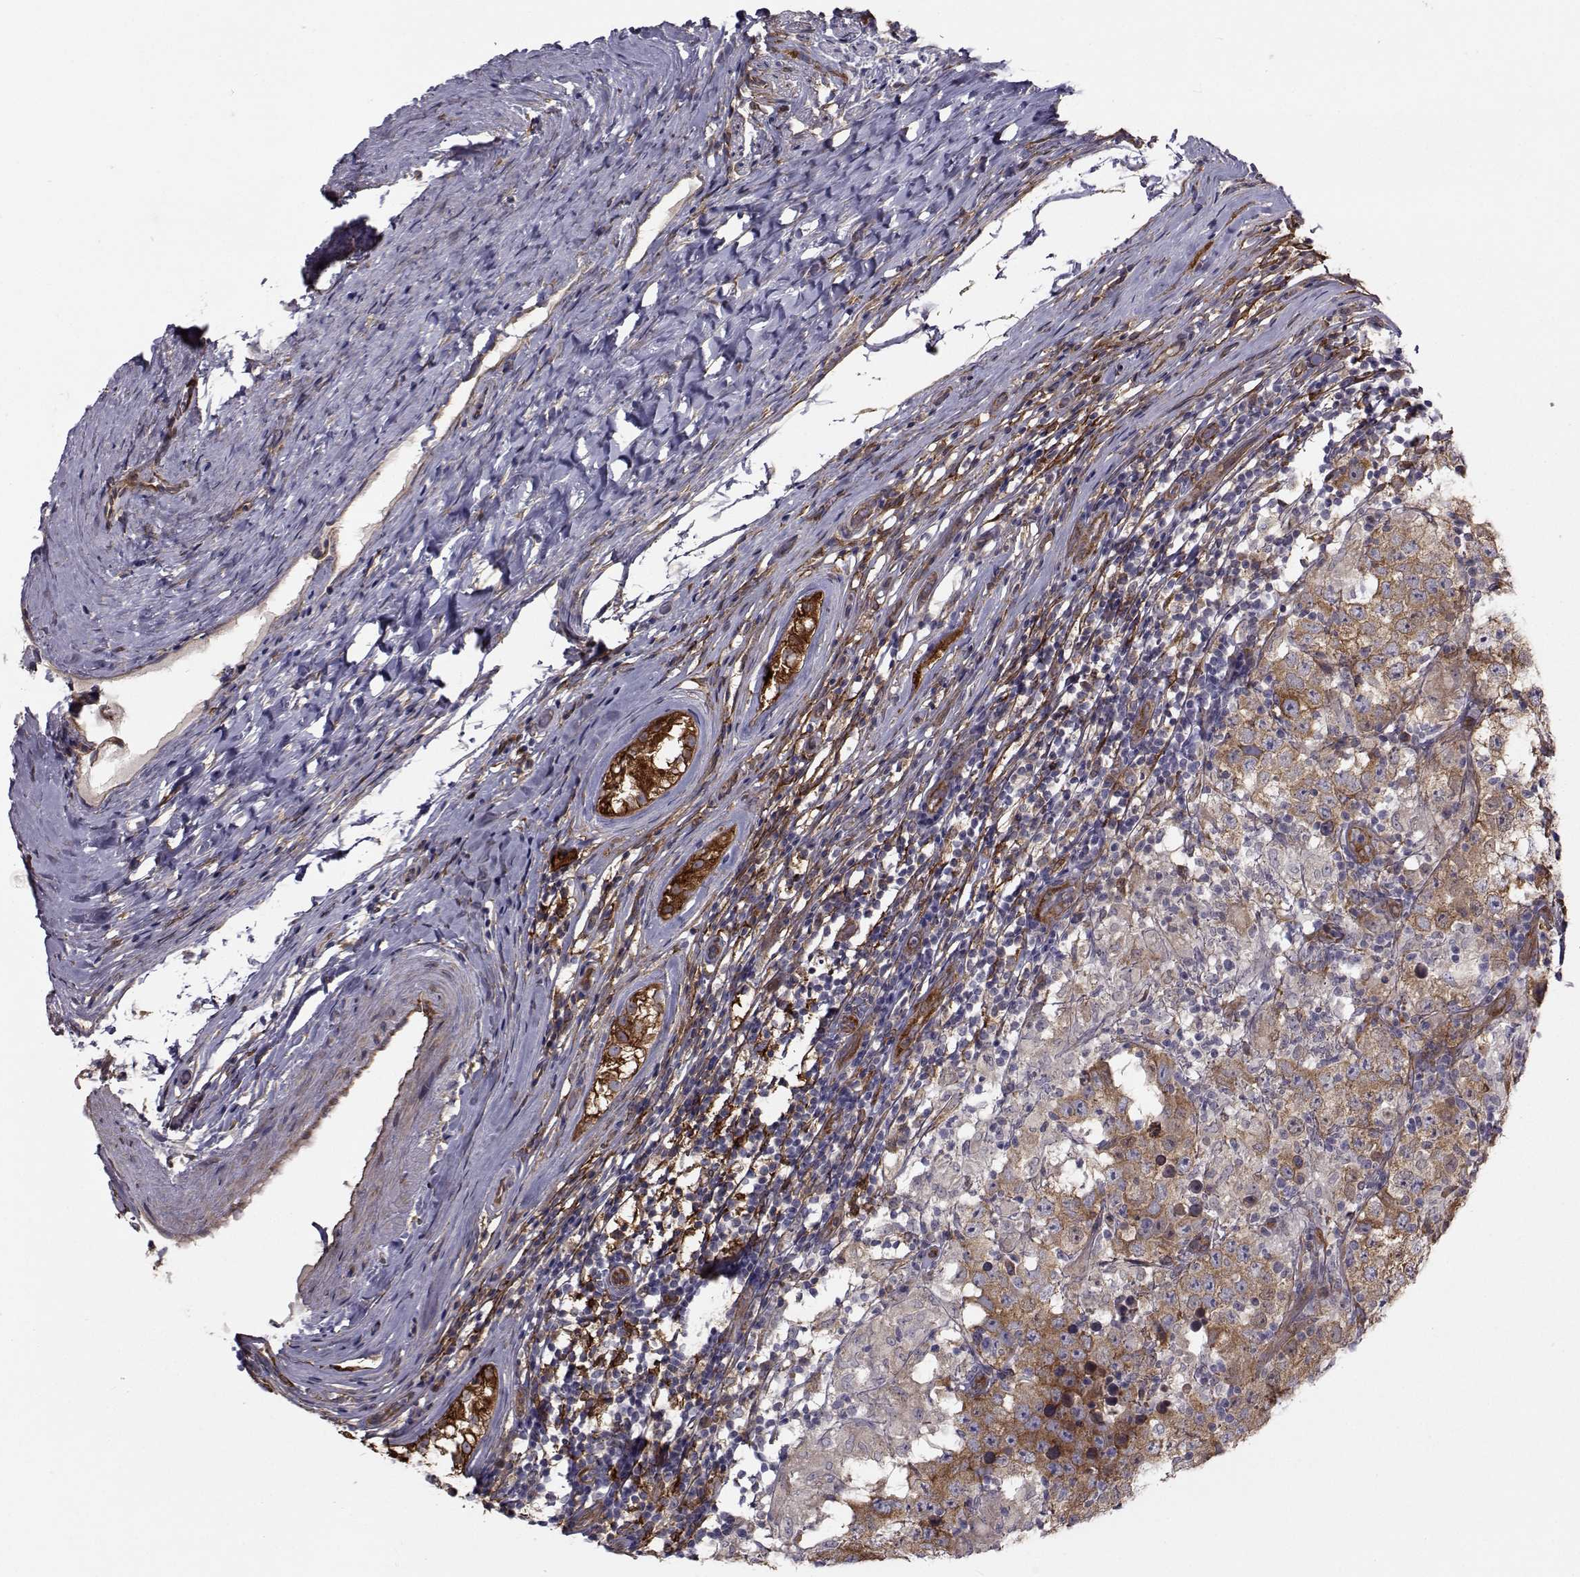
{"staining": {"intensity": "strong", "quantity": "25%-75%", "location": "cytoplasmic/membranous"}, "tissue": "testis cancer", "cell_type": "Tumor cells", "image_type": "cancer", "snomed": [{"axis": "morphology", "description": "Seminoma, NOS"}, {"axis": "morphology", "description": "Carcinoma, Embryonal, NOS"}, {"axis": "topography", "description": "Testis"}], "caption": "Immunohistochemistry of human testis cancer (seminoma) shows high levels of strong cytoplasmic/membranous staining in about 25%-75% of tumor cells.", "gene": "TRIP10", "patient": {"sex": "male", "age": 41}}